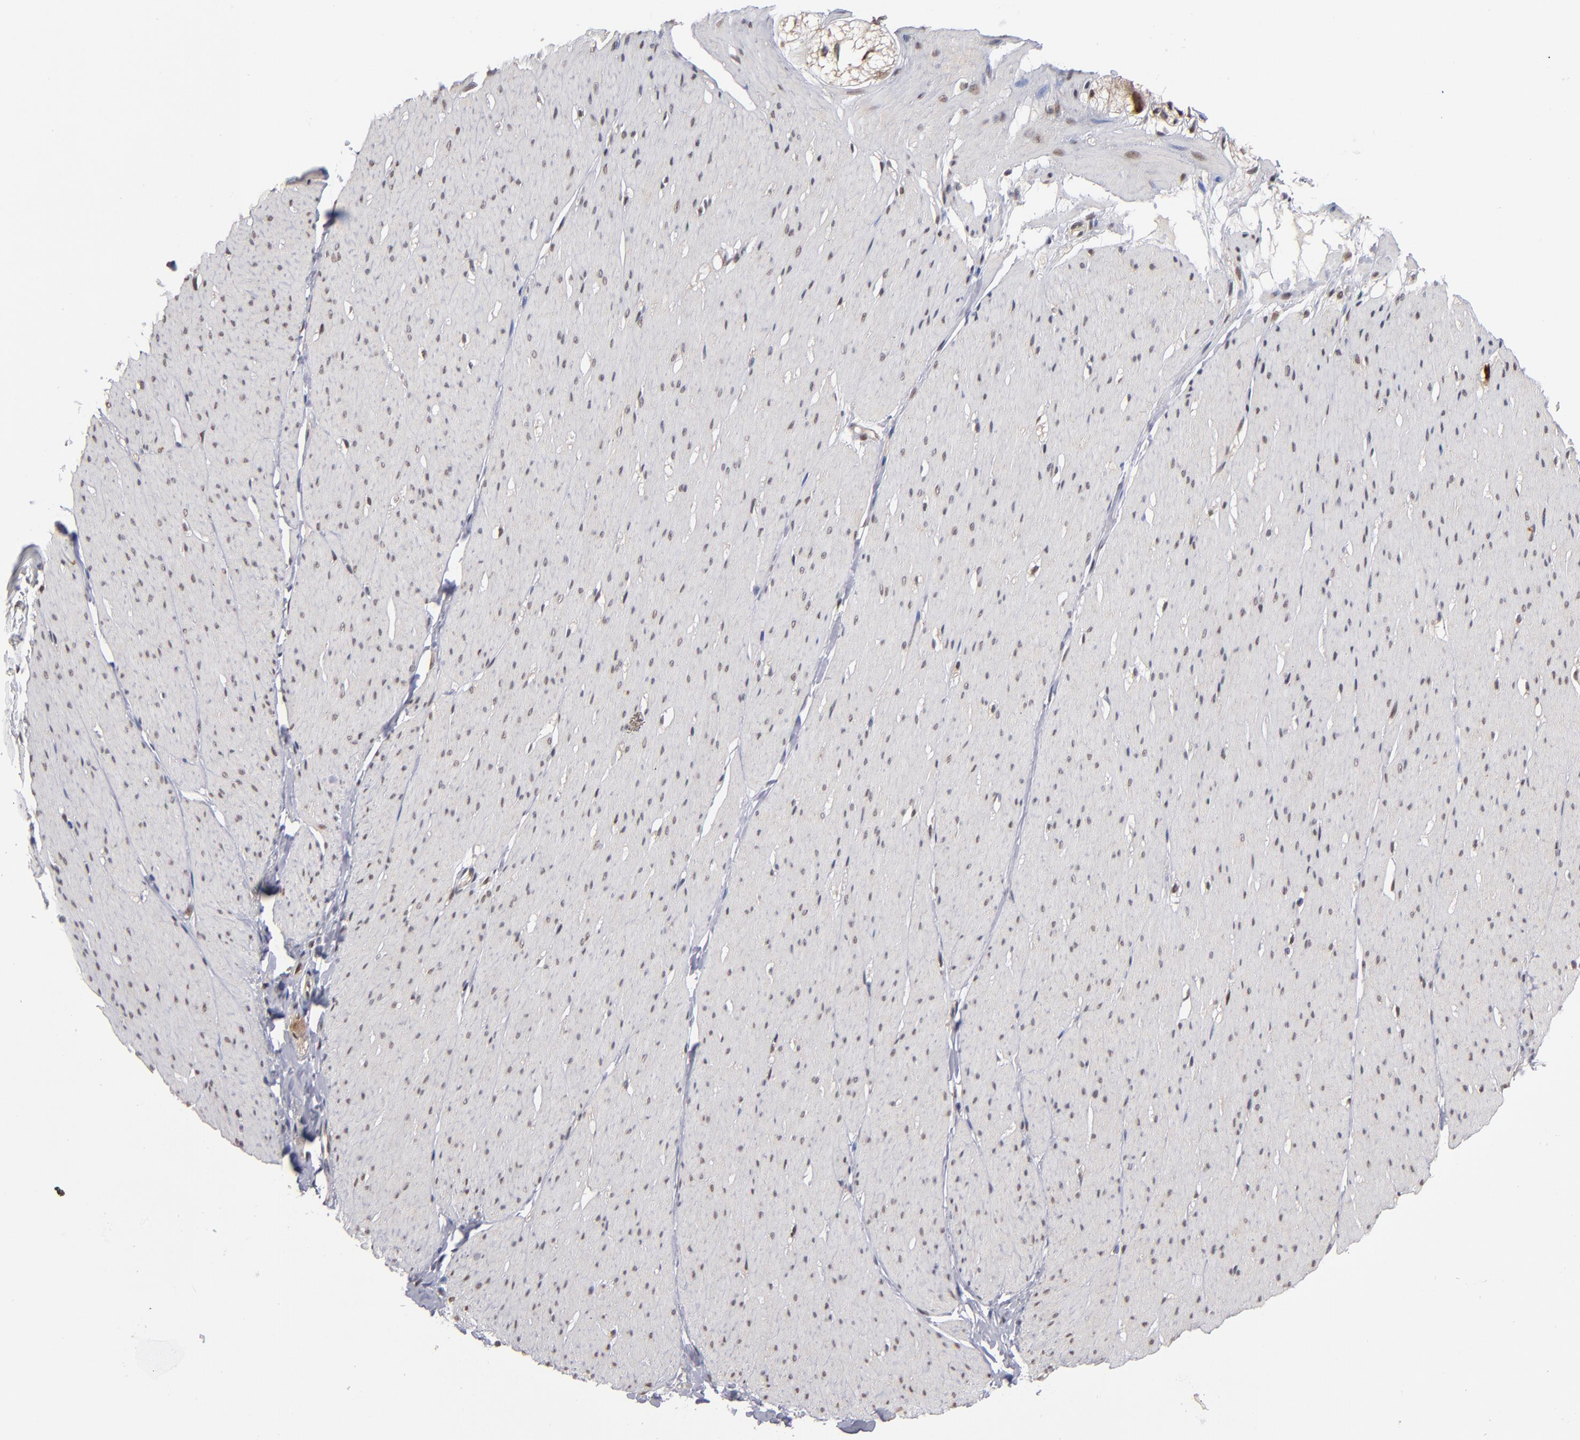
{"staining": {"intensity": "weak", "quantity": ">75%", "location": "cytoplasmic/membranous,nuclear"}, "tissue": "smooth muscle", "cell_type": "Smooth muscle cells", "image_type": "normal", "snomed": [{"axis": "morphology", "description": "Normal tissue, NOS"}, {"axis": "topography", "description": "Smooth muscle"}, {"axis": "topography", "description": "Colon"}], "caption": "Protein analysis of normal smooth muscle exhibits weak cytoplasmic/membranous,nuclear staining in about >75% of smooth muscle cells. Using DAB (brown) and hematoxylin (blue) stains, captured at high magnification using brightfield microscopy.", "gene": "HUWE1", "patient": {"sex": "male", "age": 67}}